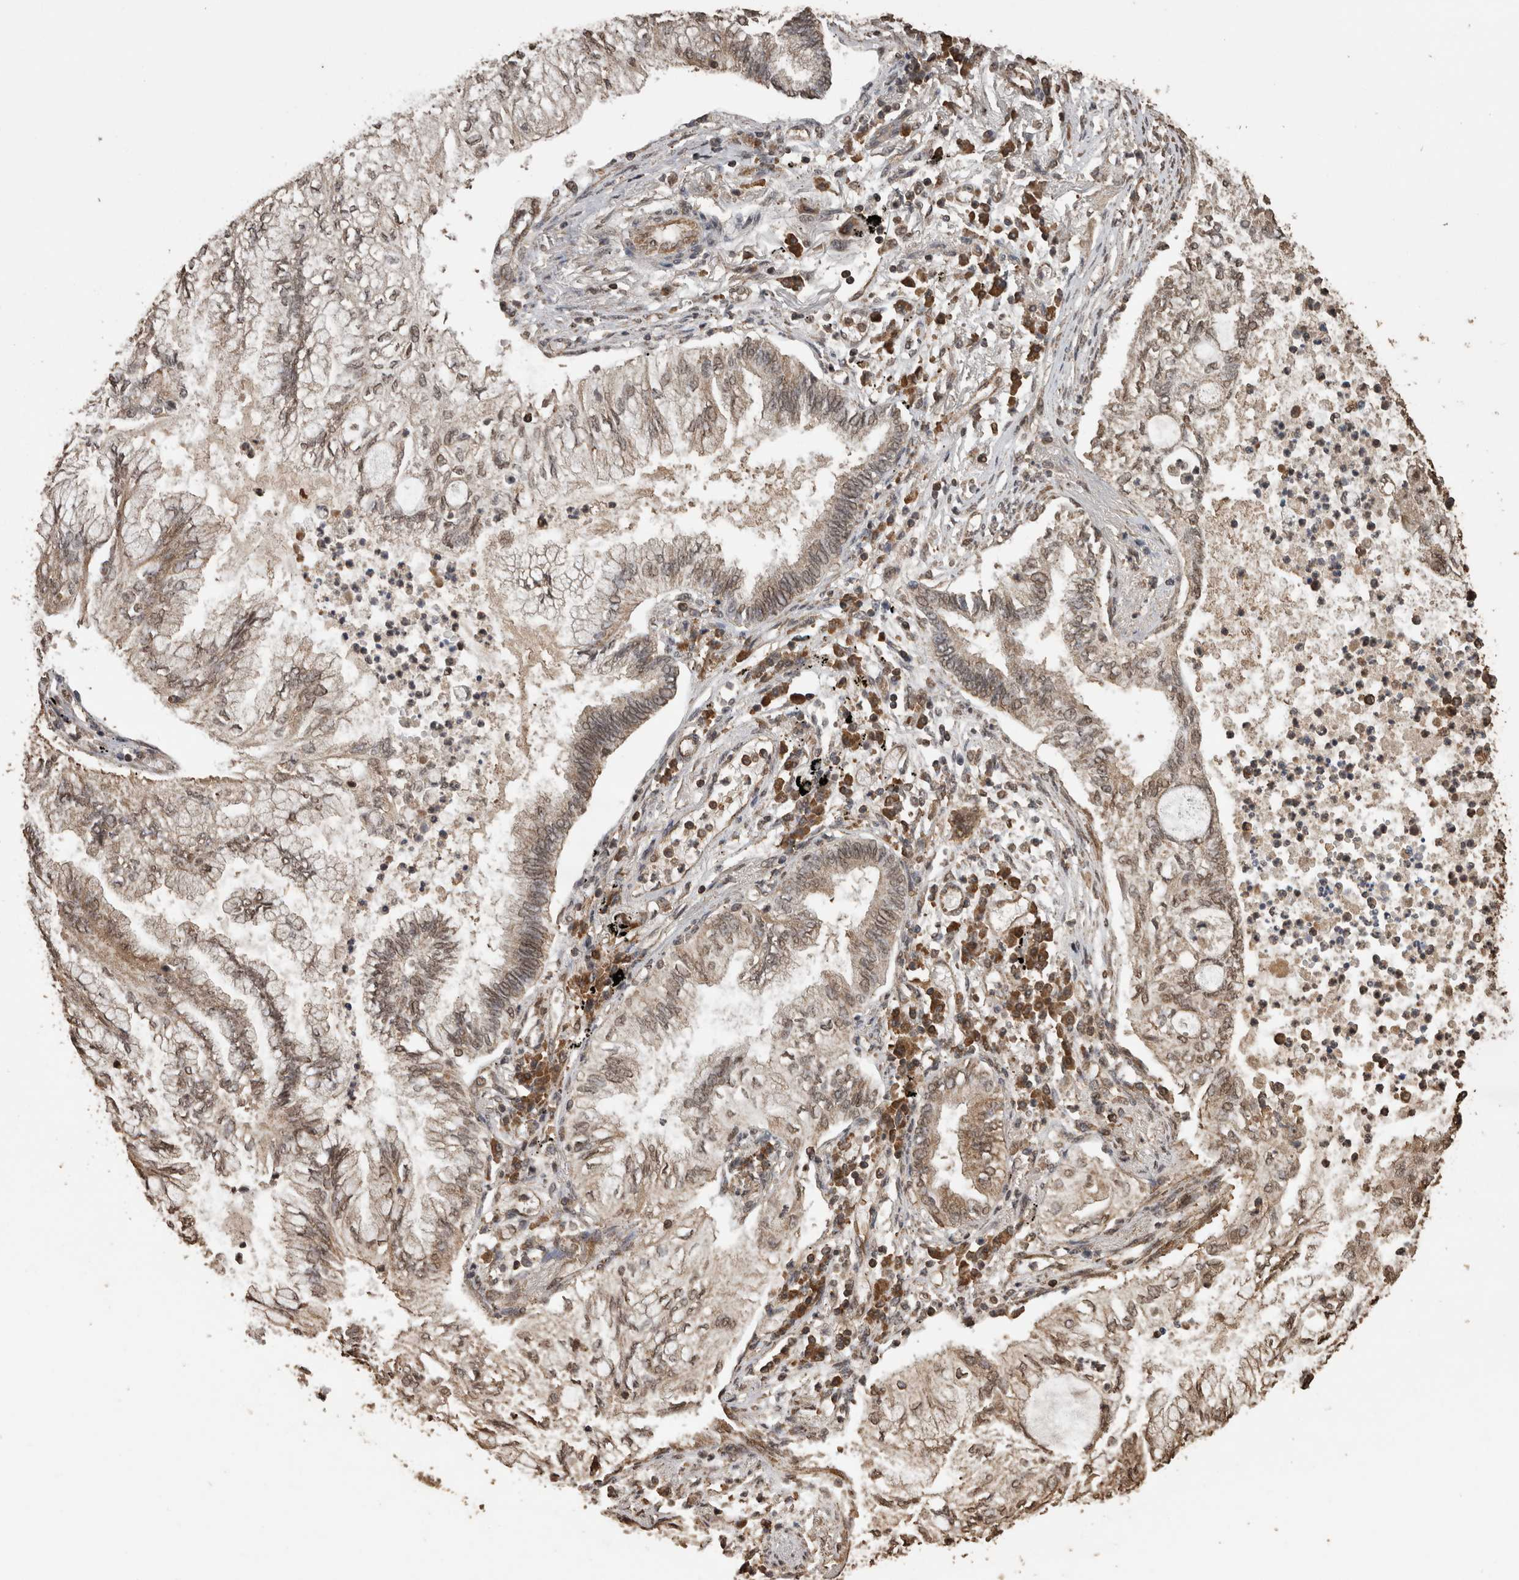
{"staining": {"intensity": "weak", "quantity": "25%-75%", "location": "cytoplasmic/membranous"}, "tissue": "lung cancer", "cell_type": "Tumor cells", "image_type": "cancer", "snomed": [{"axis": "morphology", "description": "Normal tissue, NOS"}, {"axis": "morphology", "description": "Adenocarcinoma, NOS"}, {"axis": "topography", "description": "Bronchus"}, {"axis": "topography", "description": "Lung"}], "caption": "A histopathology image of human adenocarcinoma (lung) stained for a protein shows weak cytoplasmic/membranous brown staining in tumor cells.", "gene": "PINK1", "patient": {"sex": "female", "age": 70}}